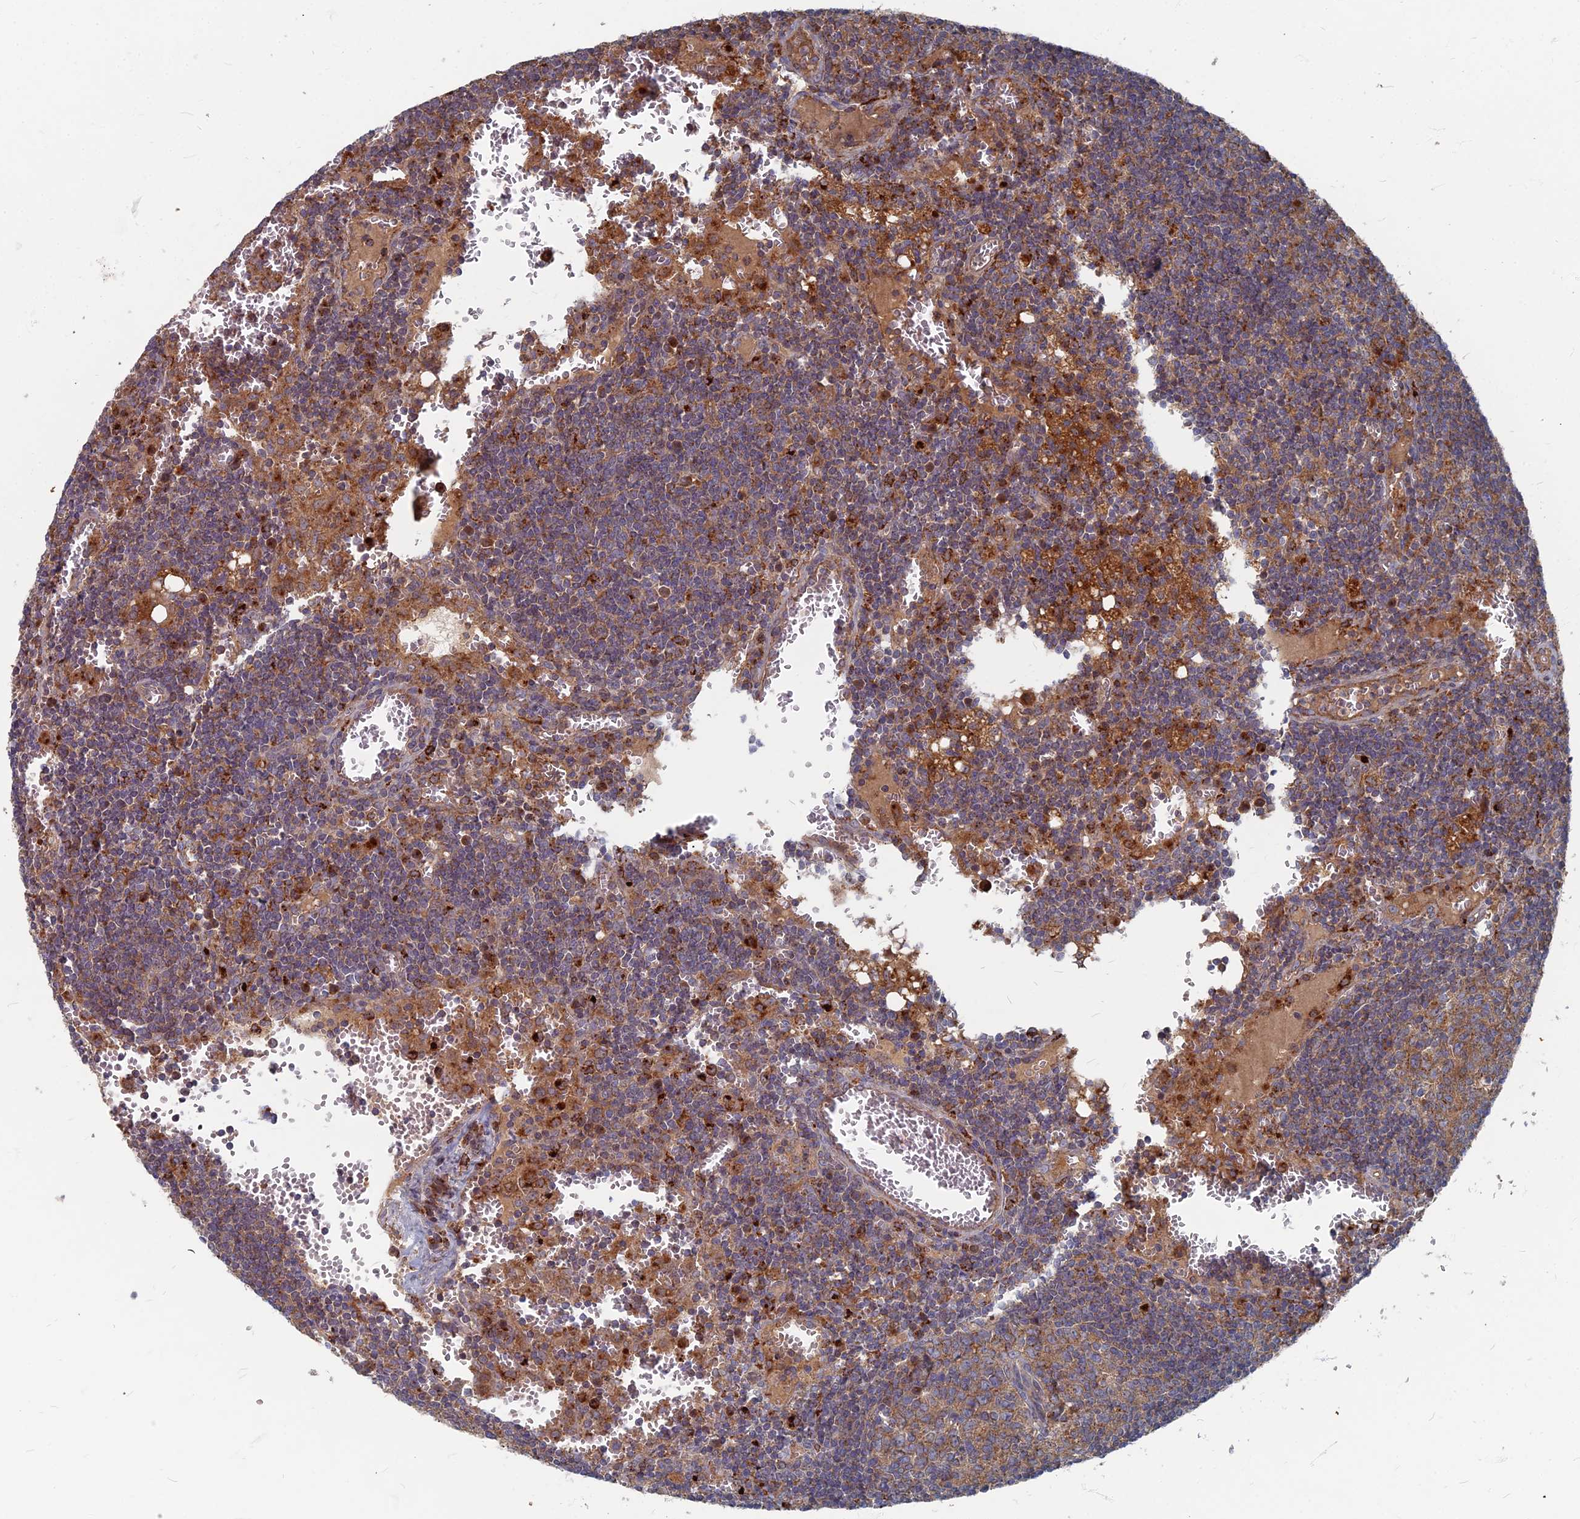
{"staining": {"intensity": "moderate", "quantity": ">75%", "location": "cytoplasmic/membranous"}, "tissue": "lymph node", "cell_type": "Germinal center cells", "image_type": "normal", "snomed": [{"axis": "morphology", "description": "Normal tissue, NOS"}, {"axis": "topography", "description": "Lymph node"}], "caption": "A brown stain highlights moderate cytoplasmic/membranous positivity of a protein in germinal center cells of normal human lymph node.", "gene": "PPCDC", "patient": {"sex": "female", "age": 73}}